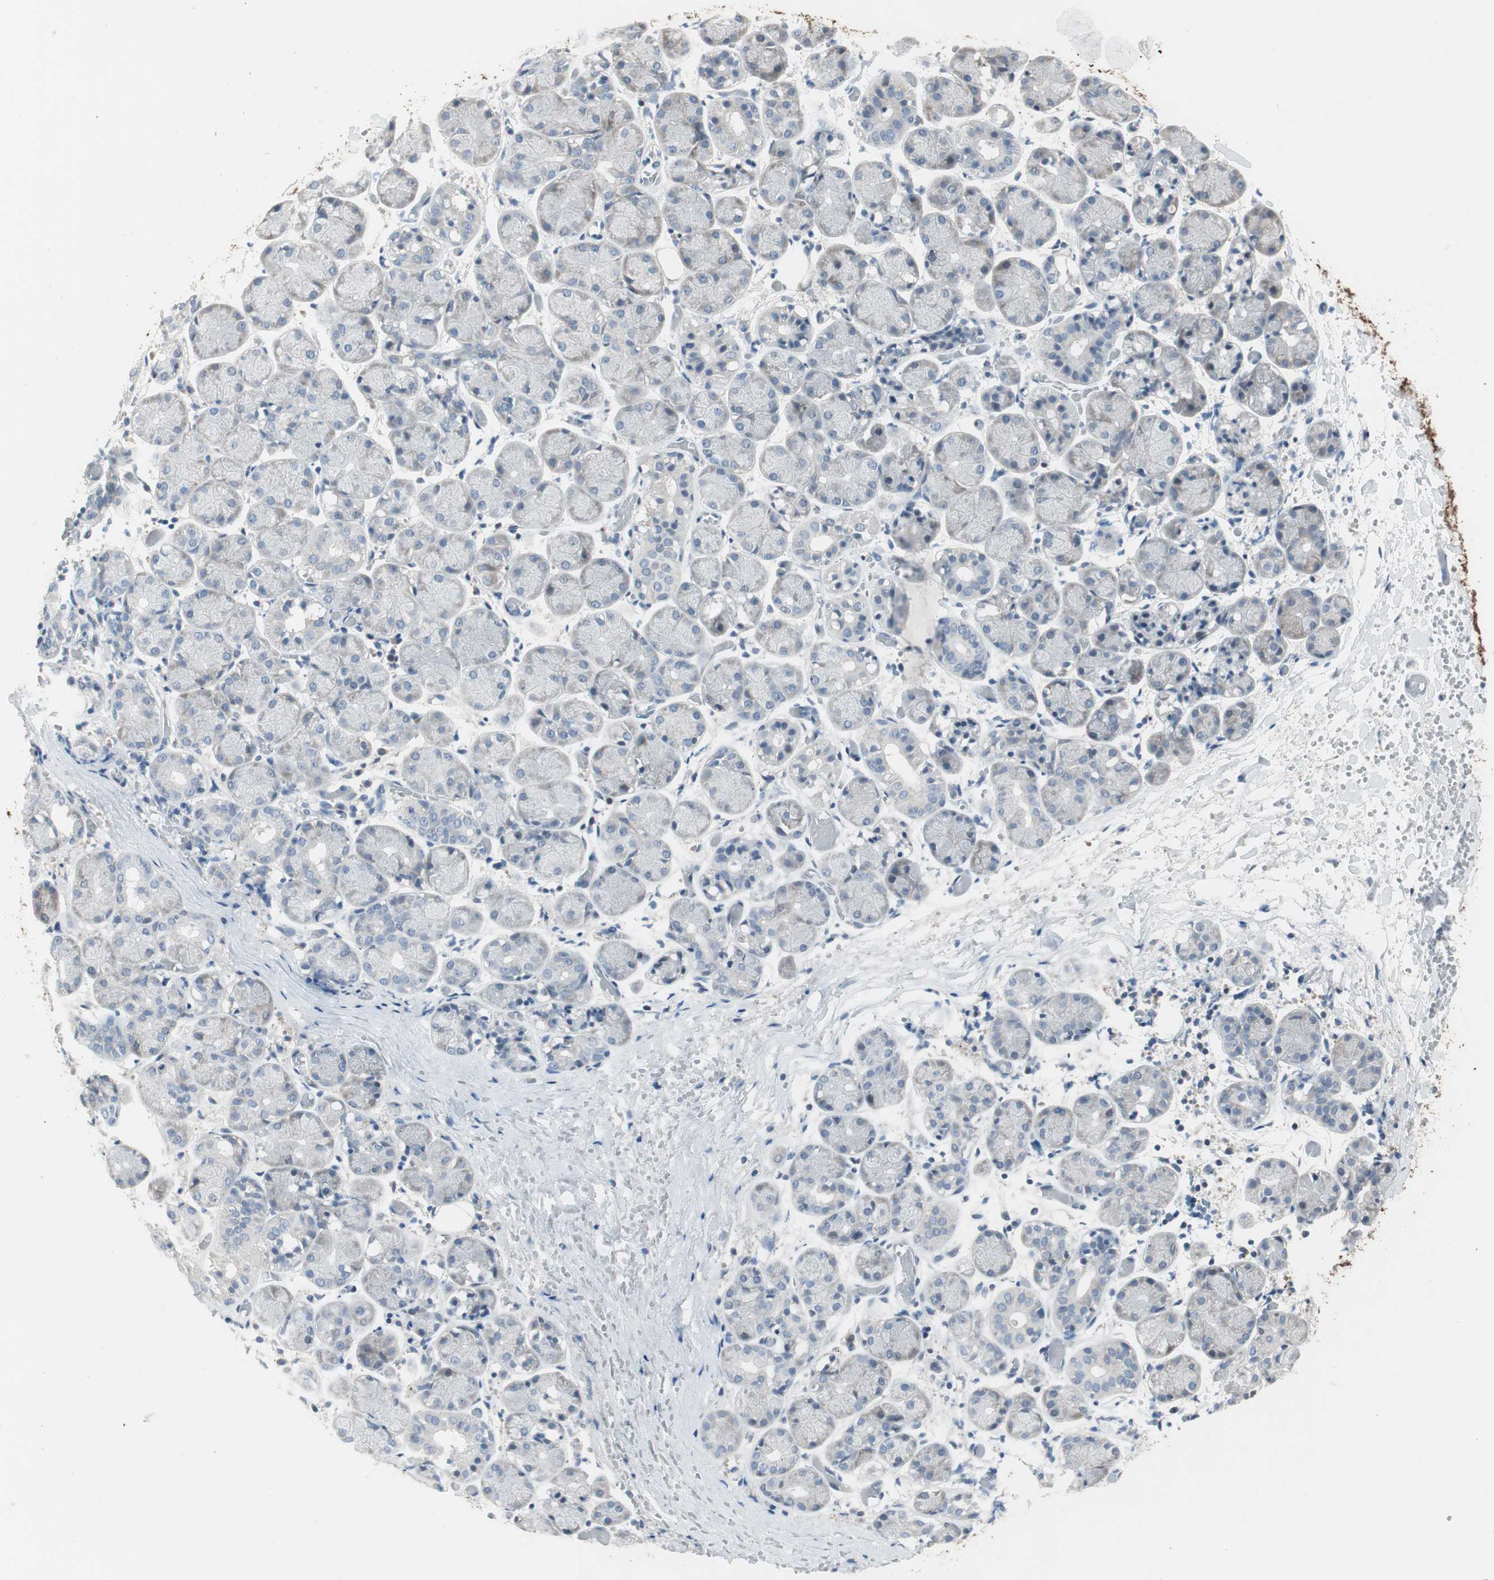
{"staining": {"intensity": "negative", "quantity": "none", "location": "none"}, "tissue": "salivary gland", "cell_type": "Glandular cells", "image_type": "normal", "snomed": [{"axis": "morphology", "description": "Normal tissue, NOS"}, {"axis": "topography", "description": "Salivary gland"}], "caption": "Immunohistochemistry (IHC) photomicrograph of normal salivary gland: human salivary gland stained with DAB demonstrates no significant protein positivity in glandular cells. (DAB (3,3'-diaminobenzidine) IHC with hematoxylin counter stain).", "gene": "PDZK1", "patient": {"sex": "female", "age": 24}}